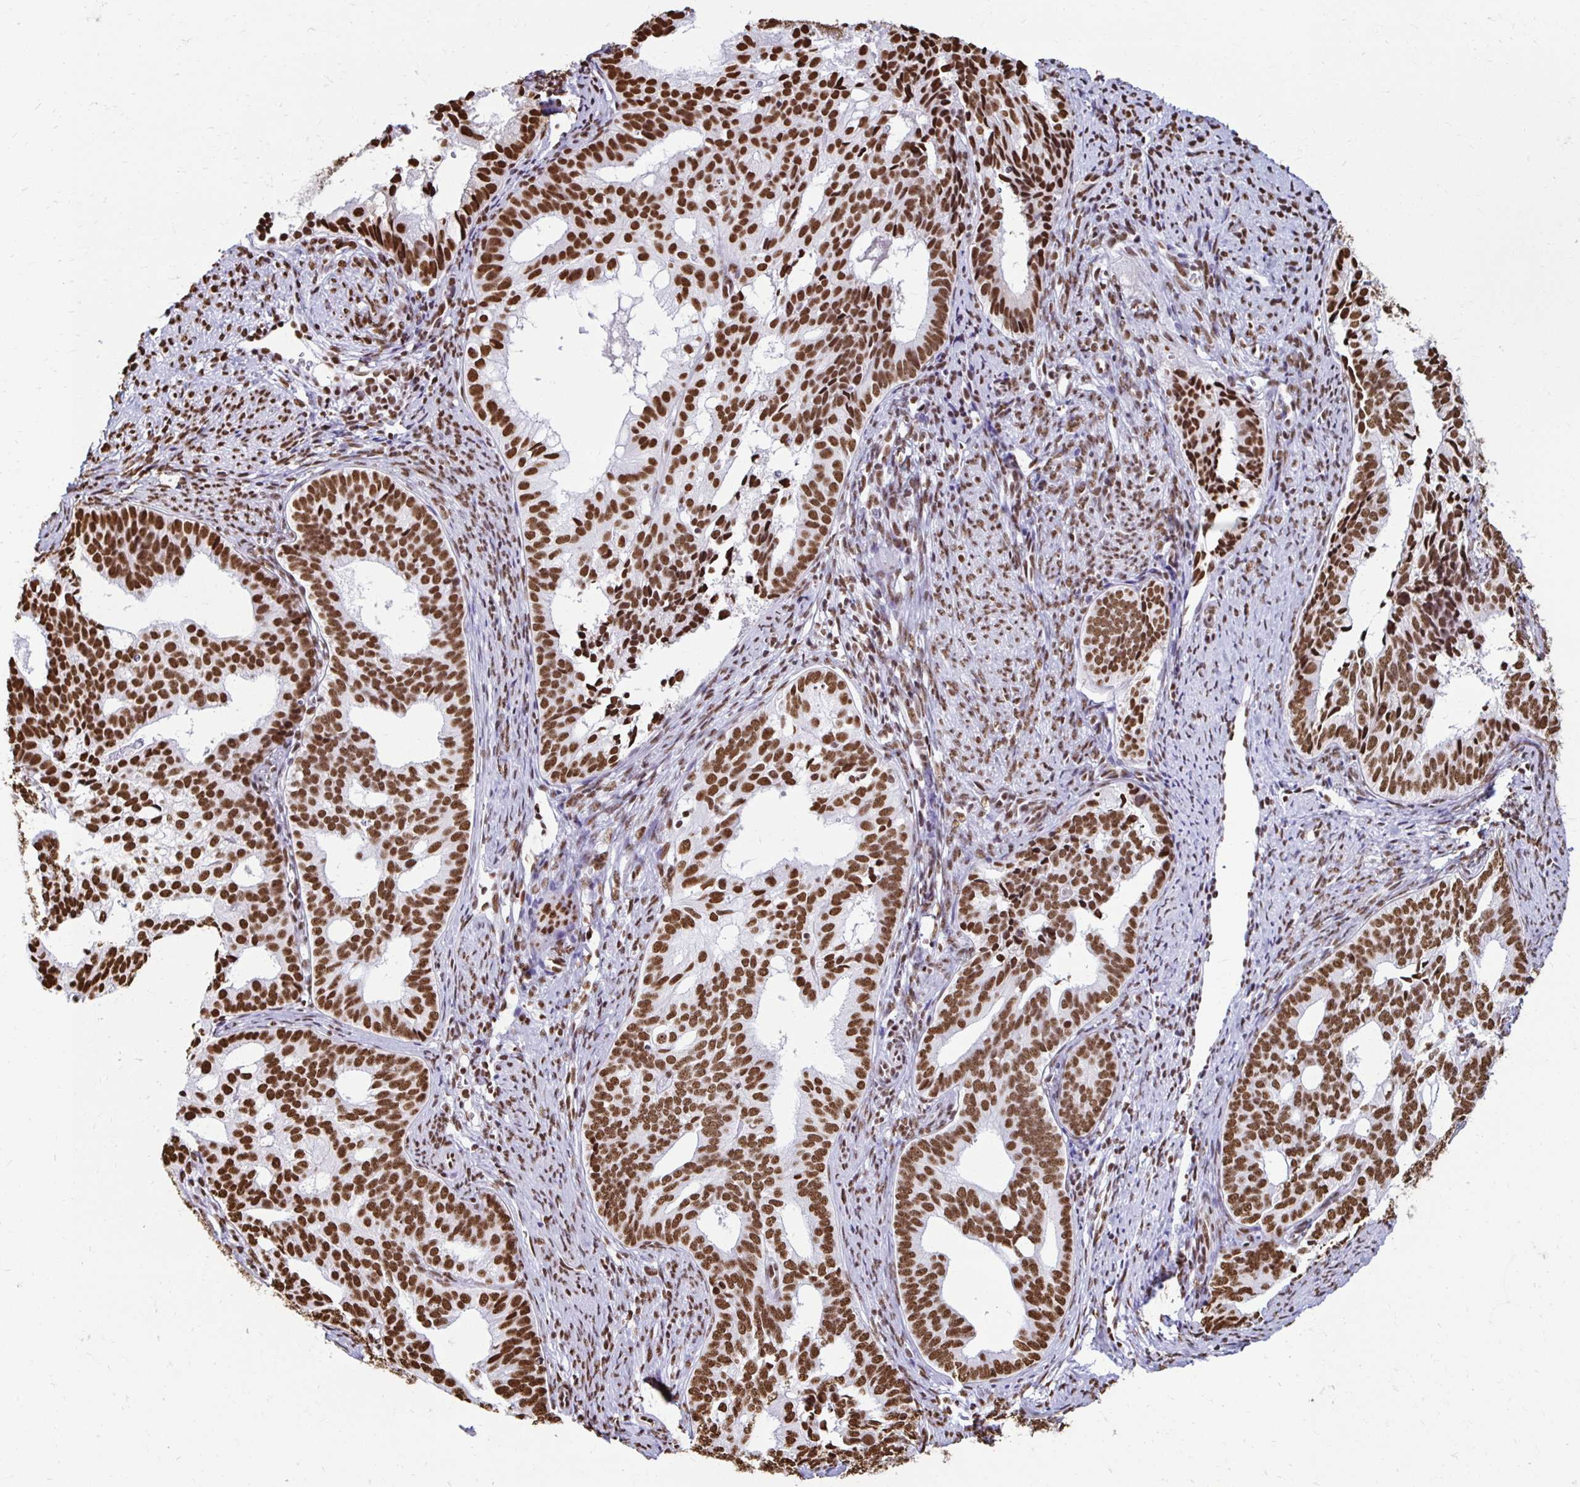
{"staining": {"intensity": "strong", "quantity": ">75%", "location": "nuclear"}, "tissue": "endometrial cancer", "cell_type": "Tumor cells", "image_type": "cancer", "snomed": [{"axis": "morphology", "description": "Adenocarcinoma, NOS"}, {"axis": "topography", "description": "Endometrium"}], "caption": "Protein expression analysis of human adenocarcinoma (endometrial) reveals strong nuclear expression in about >75% of tumor cells.", "gene": "NONO", "patient": {"sex": "female", "age": 75}}